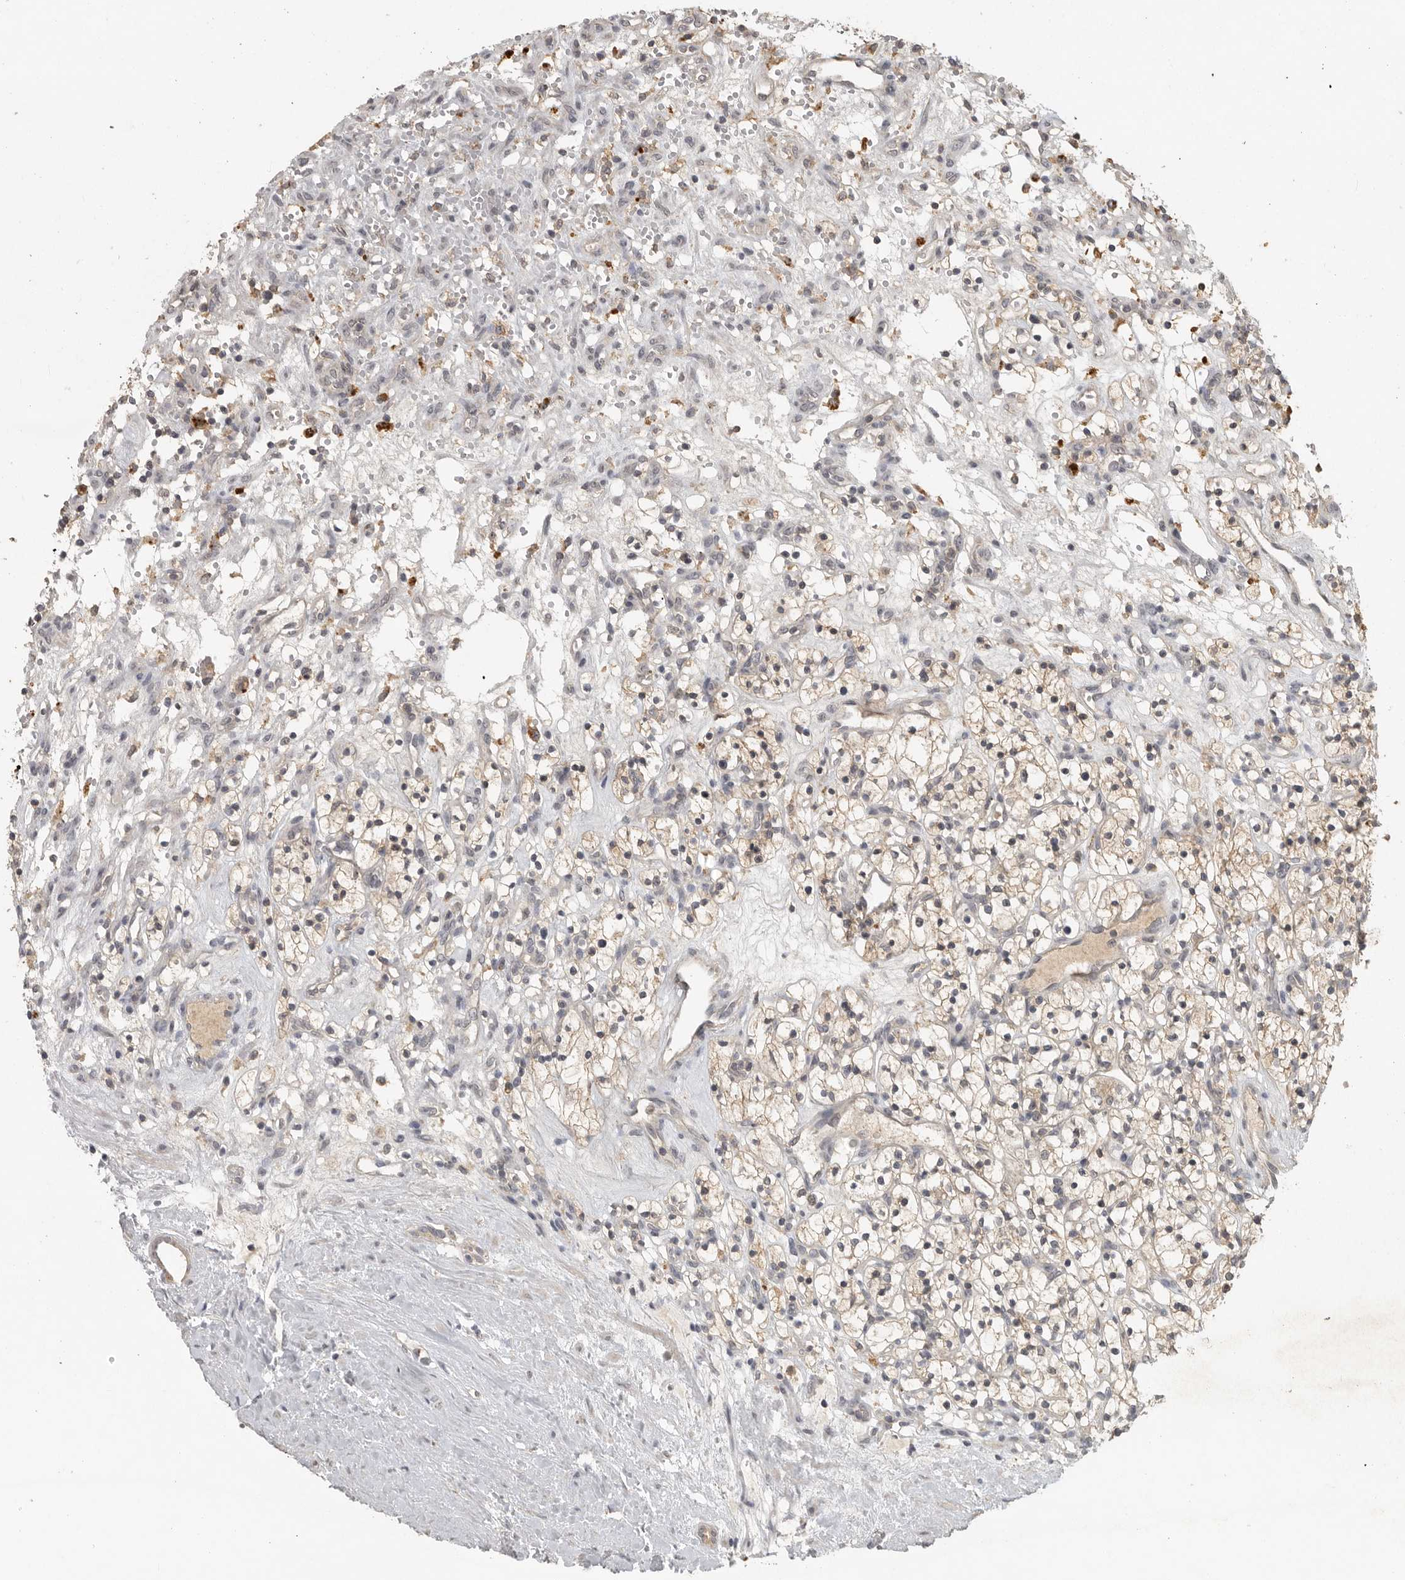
{"staining": {"intensity": "weak", "quantity": "<25%", "location": "cytoplasmic/membranous"}, "tissue": "renal cancer", "cell_type": "Tumor cells", "image_type": "cancer", "snomed": [{"axis": "morphology", "description": "Adenocarcinoma, NOS"}, {"axis": "topography", "description": "Kidney"}], "caption": "Tumor cells are negative for brown protein staining in renal cancer.", "gene": "ADAMTS4", "patient": {"sex": "female", "age": 57}}